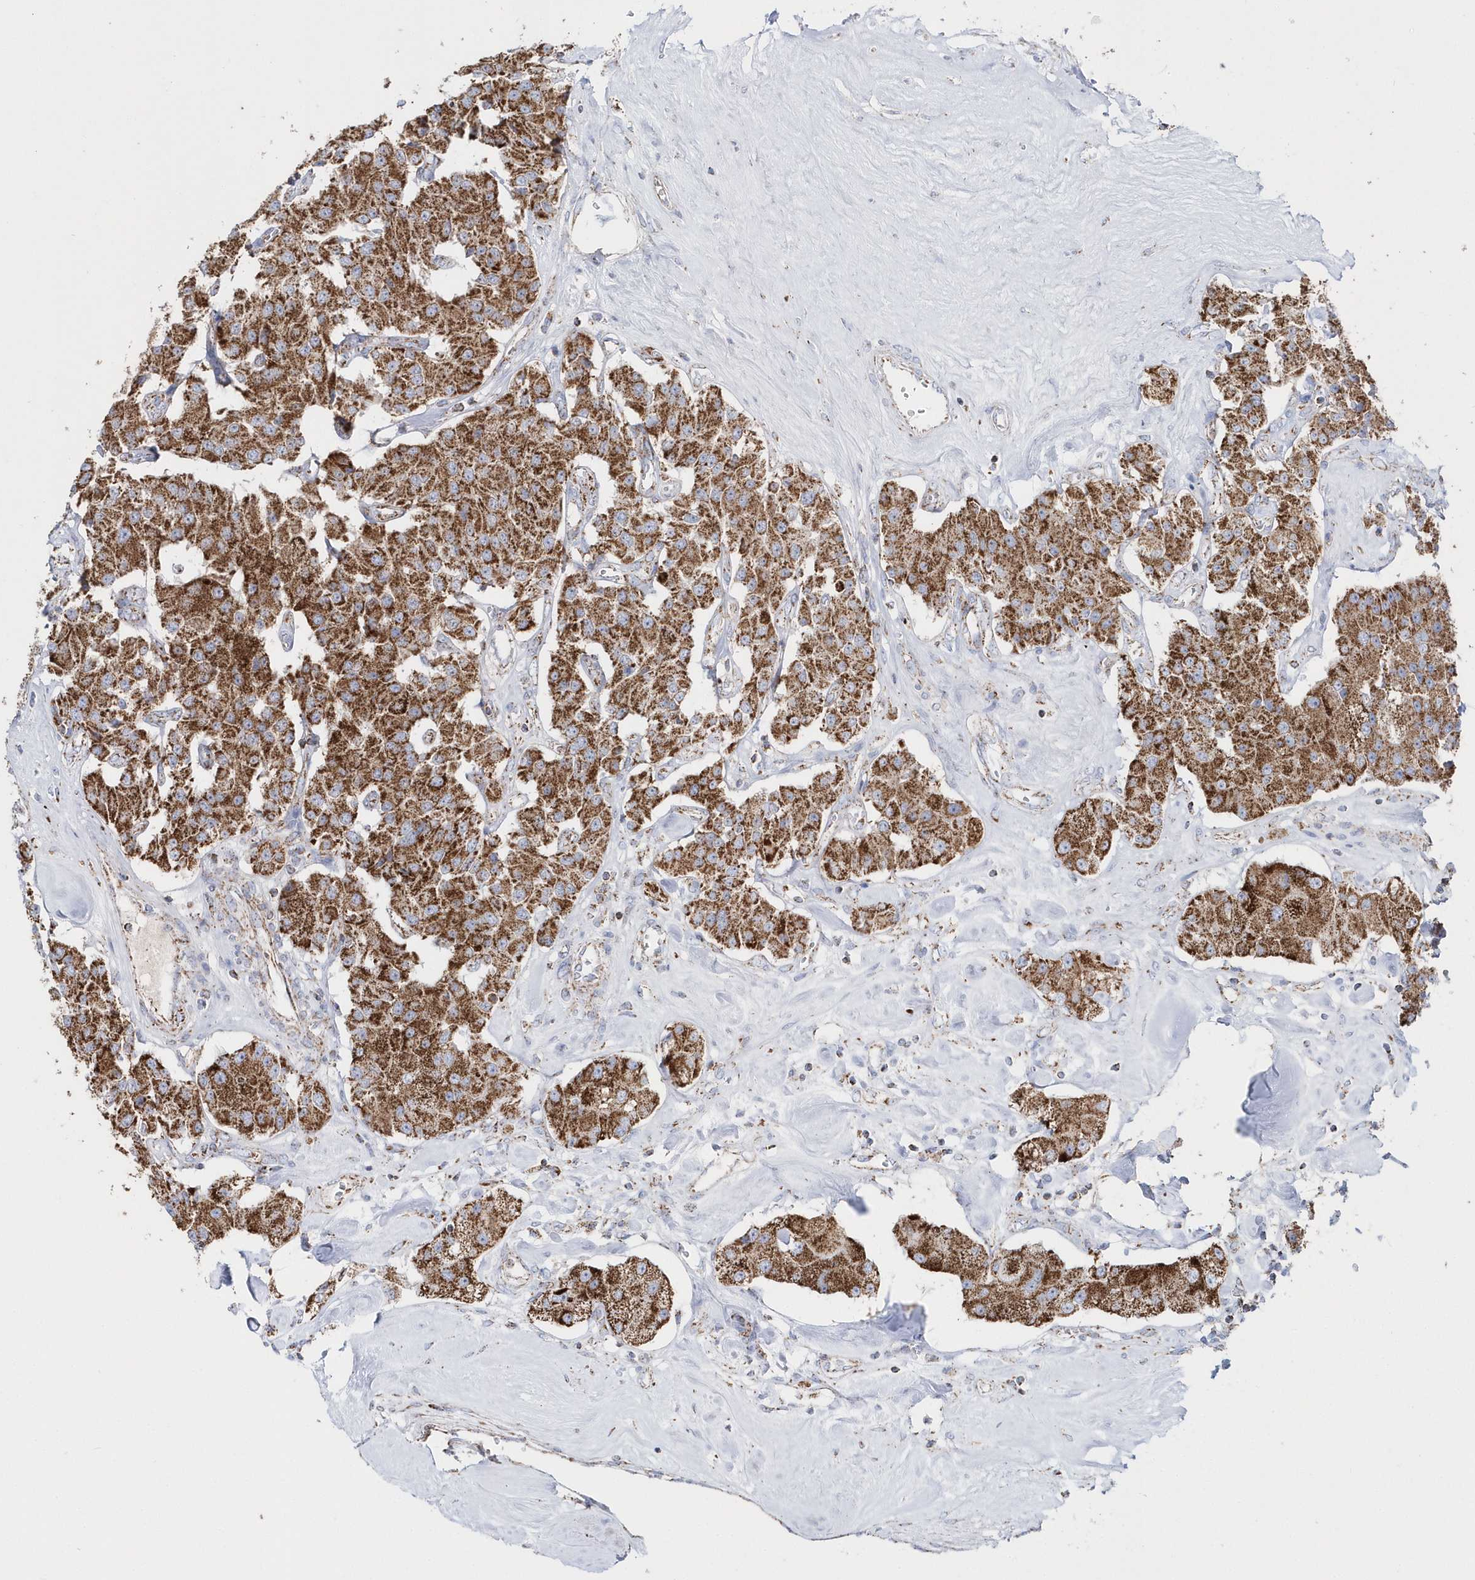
{"staining": {"intensity": "moderate", "quantity": ">75%", "location": "cytoplasmic/membranous"}, "tissue": "carcinoid", "cell_type": "Tumor cells", "image_type": "cancer", "snomed": [{"axis": "morphology", "description": "Carcinoid, malignant, NOS"}, {"axis": "topography", "description": "Pancreas"}], "caption": "Malignant carcinoid stained with immunohistochemistry exhibits moderate cytoplasmic/membranous staining in about >75% of tumor cells.", "gene": "TMCO6", "patient": {"sex": "male", "age": 41}}